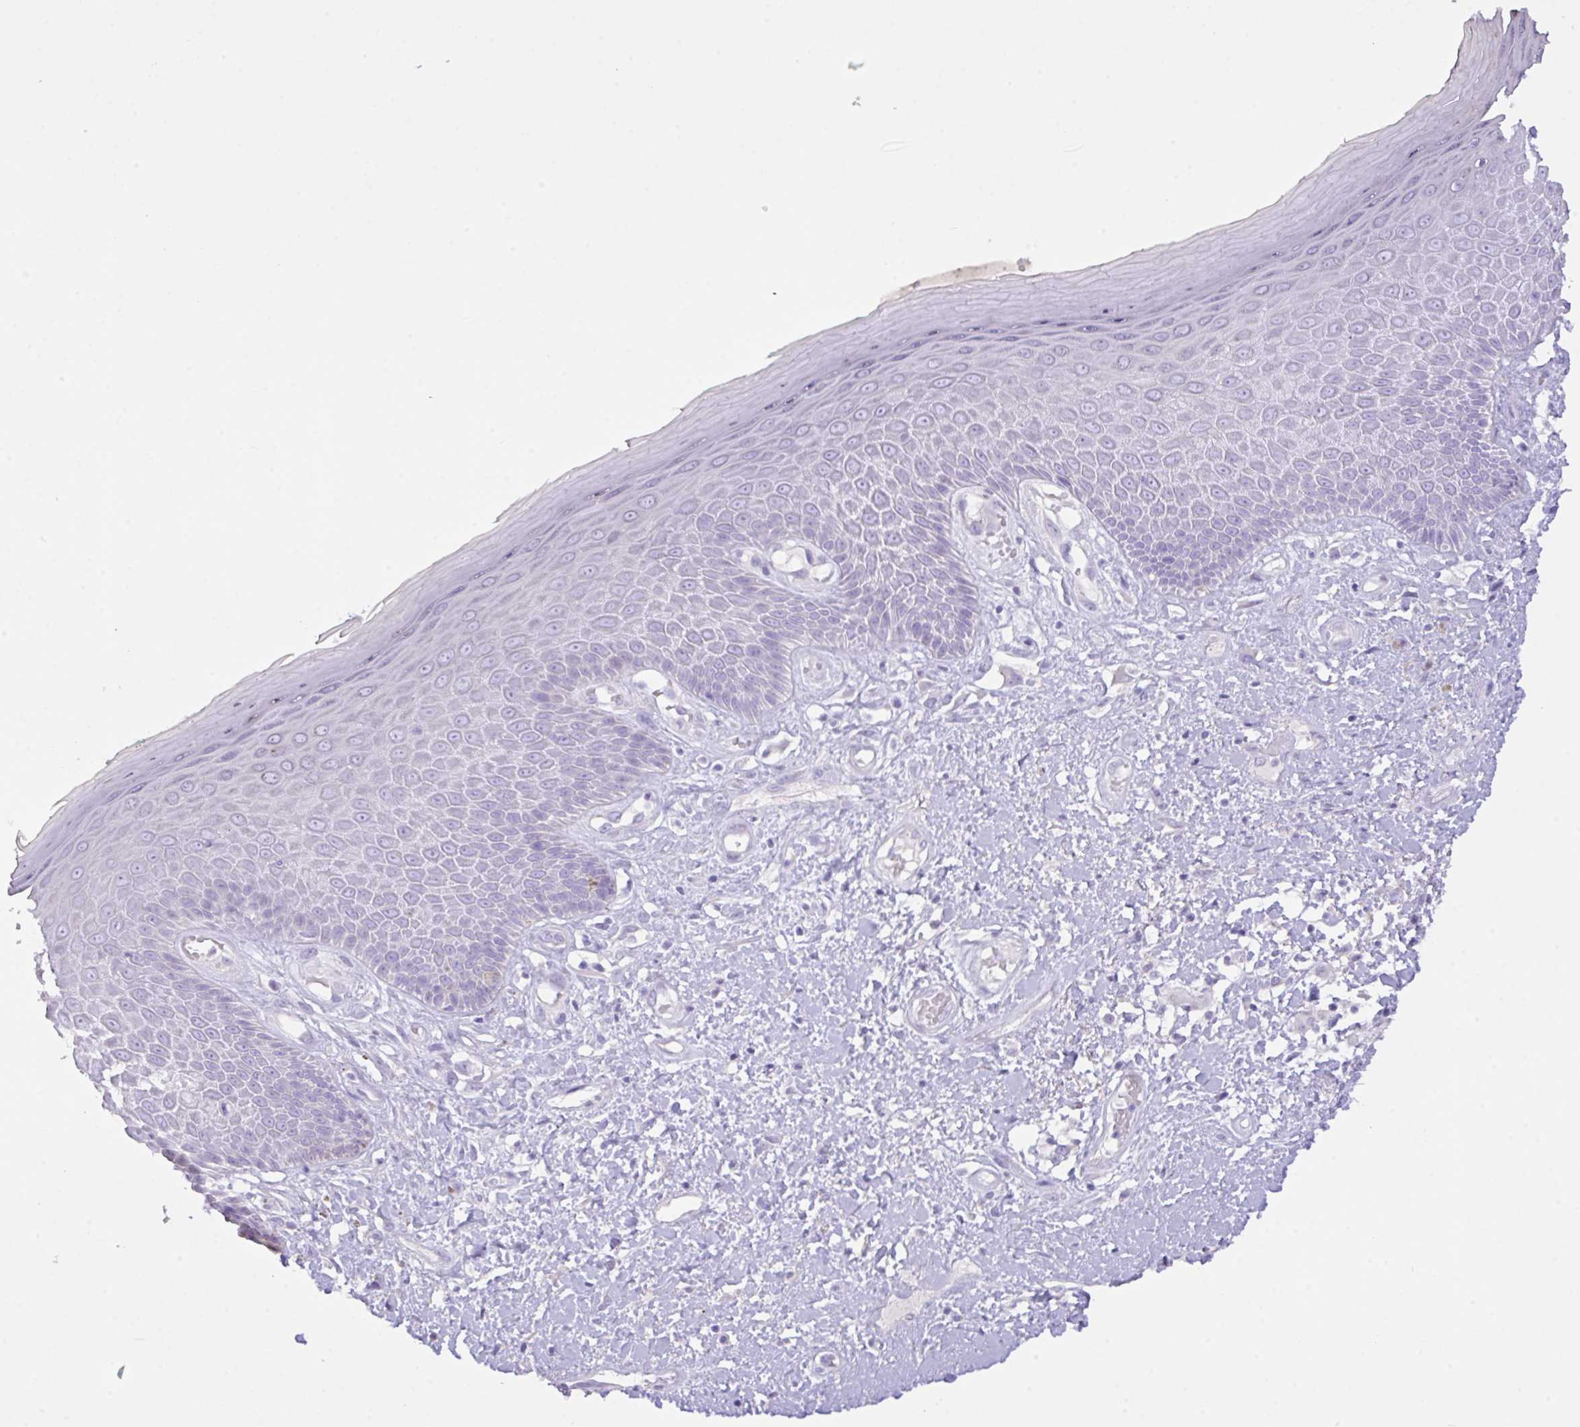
{"staining": {"intensity": "weak", "quantity": "<25%", "location": "cytoplasmic/membranous"}, "tissue": "skin", "cell_type": "Epidermal cells", "image_type": "normal", "snomed": [{"axis": "morphology", "description": "Normal tissue, NOS"}, {"axis": "topography", "description": "Anal"}, {"axis": "topography", "description": "Peripheral nerve tissue"}], "caption": "The histopathology image shows no staining of epidermal cells in normal skin. (DAB (3,3'-diaminobenzidine) immunohistochemistry visualized using brightfield microscopy, high magnification).", "gene": "CST11", "patient": {"sex": "male", "age": 78}}